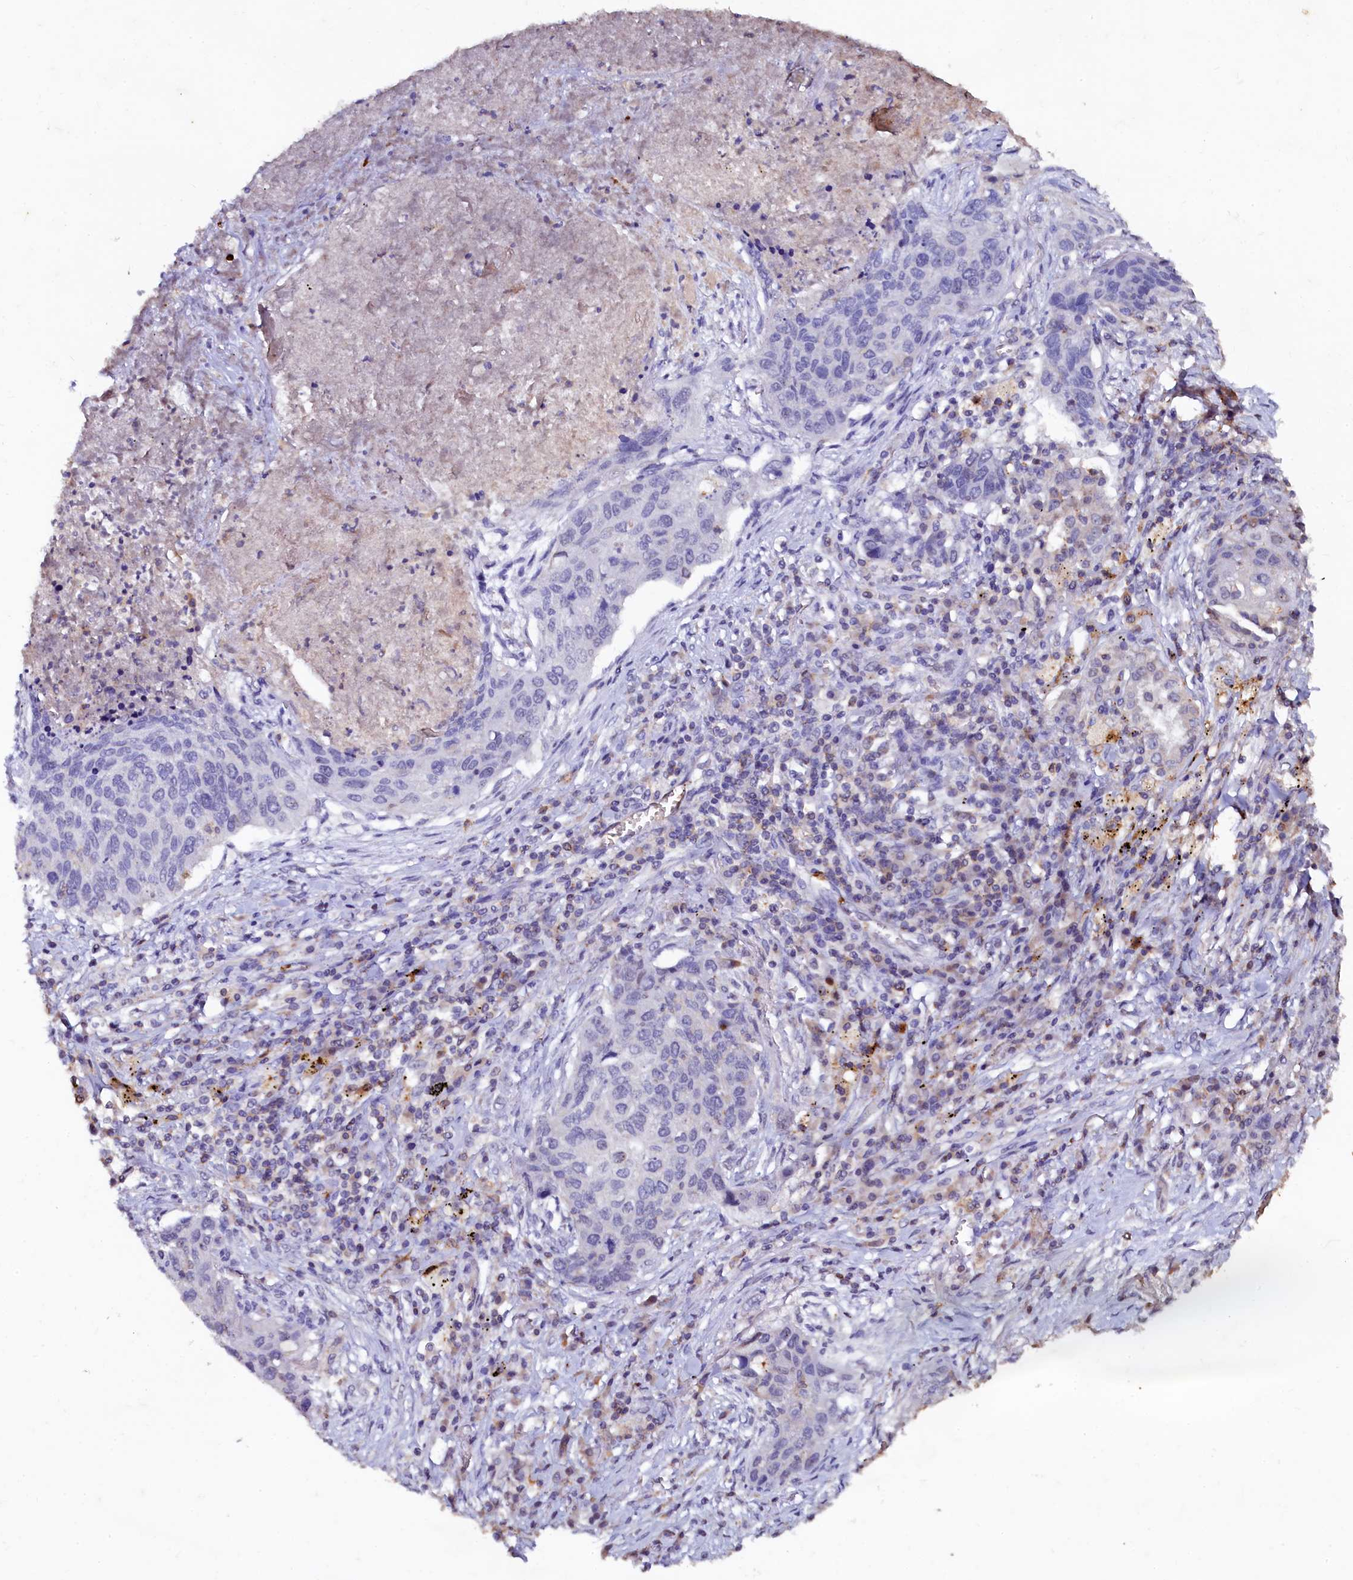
{"staining": {"intensity": "negative", "quantity": "none", "location": "none"}, "tissue": "lung cancer", "cell_type": "Tumor cells", "image_type": "cancer", "snomed": [{"axis": "morphology", "description": "Squamous cell carcinoma, NOS"}, {"axis": "topography", "description": "Lung"}], "caption": "Lung cancer (squamous cell carcinoma) was stained to show a protein in brown. There is no significant staining in tumor cells.", "gene": "CSTPP1", "patient": {"sex": "female", "age": 63}}